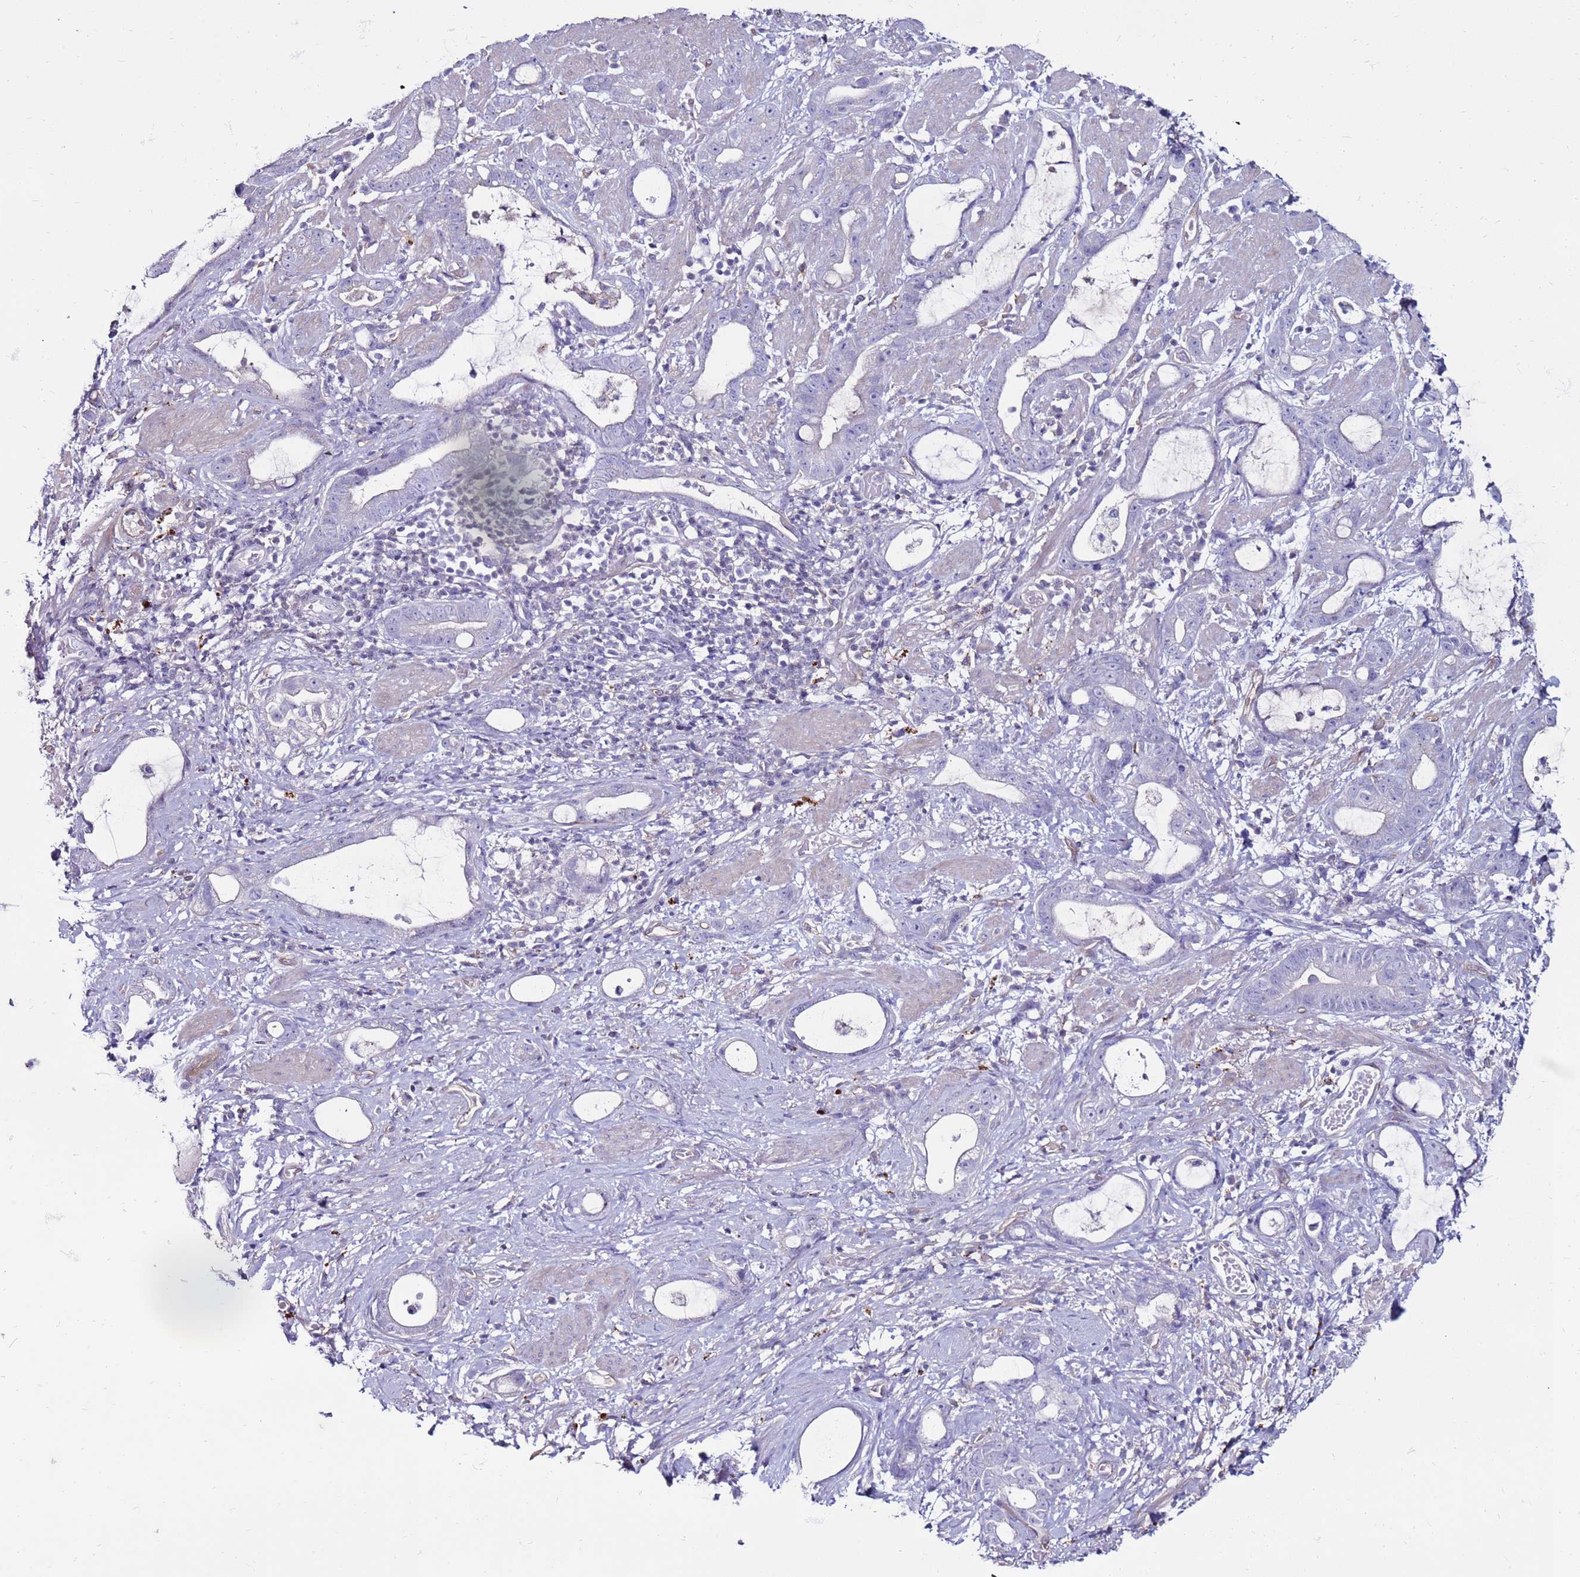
{"staining": {"intensity": "negative", "quantity": "none", "location": "none"}, "tissue": "stomach cancer", "cell_type": "Tumor cells", "image_type": "cancer", "snomed": [{"axis": "morphology", "description": "Adenocarcinoma, NOS"}, {"axis": "topography", "description": "Stomach"}], "caption": "A micrograph of human stomach cancer (adenocarcinoma) is negative for staining in tumor cells. (DAB (3,3'-diaminobenzidine) immunohistochemistry, high magnification).", "gene": "CLEC4M", "patient": {"sex": "male", "age": 55}}